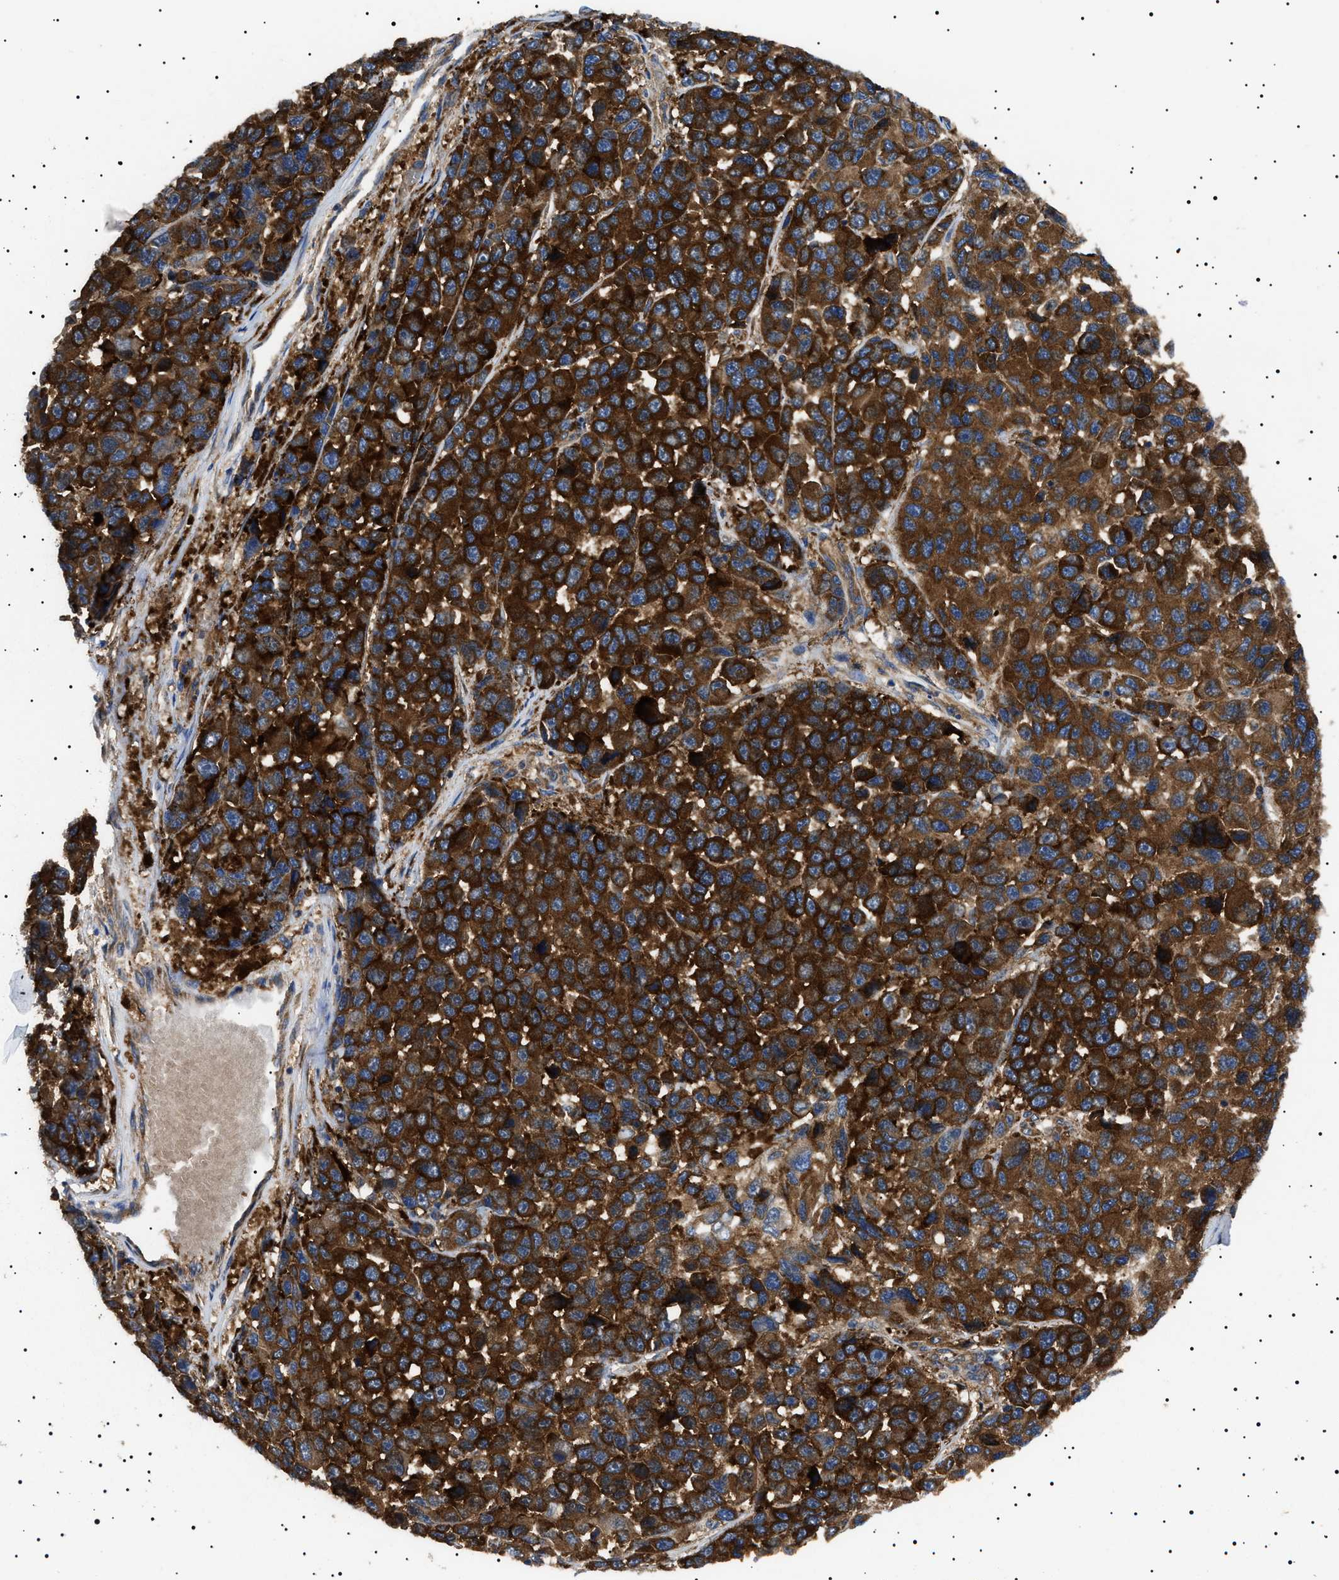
{"staining": {"intensity": "strong", "quantity": ">75%", "location": "cytoplasmic/membranous"}, "tissue": "melanoma", "cell_type": "Tumor cells", "image_type": "cancer", "snomed": [{"axis": "morphology", "description": "Malignant melanoma, NOS"}, {"axis": "topography", "description": "Skin"}], "caption": "Immunohistochemical staining of human malignant melanoma displays high levels of strong cytoplasmic/membranous staining in approximately >75% of tumor cells.", "gene": "TPP2", "patient": {"sex": "male", "age": 53}}